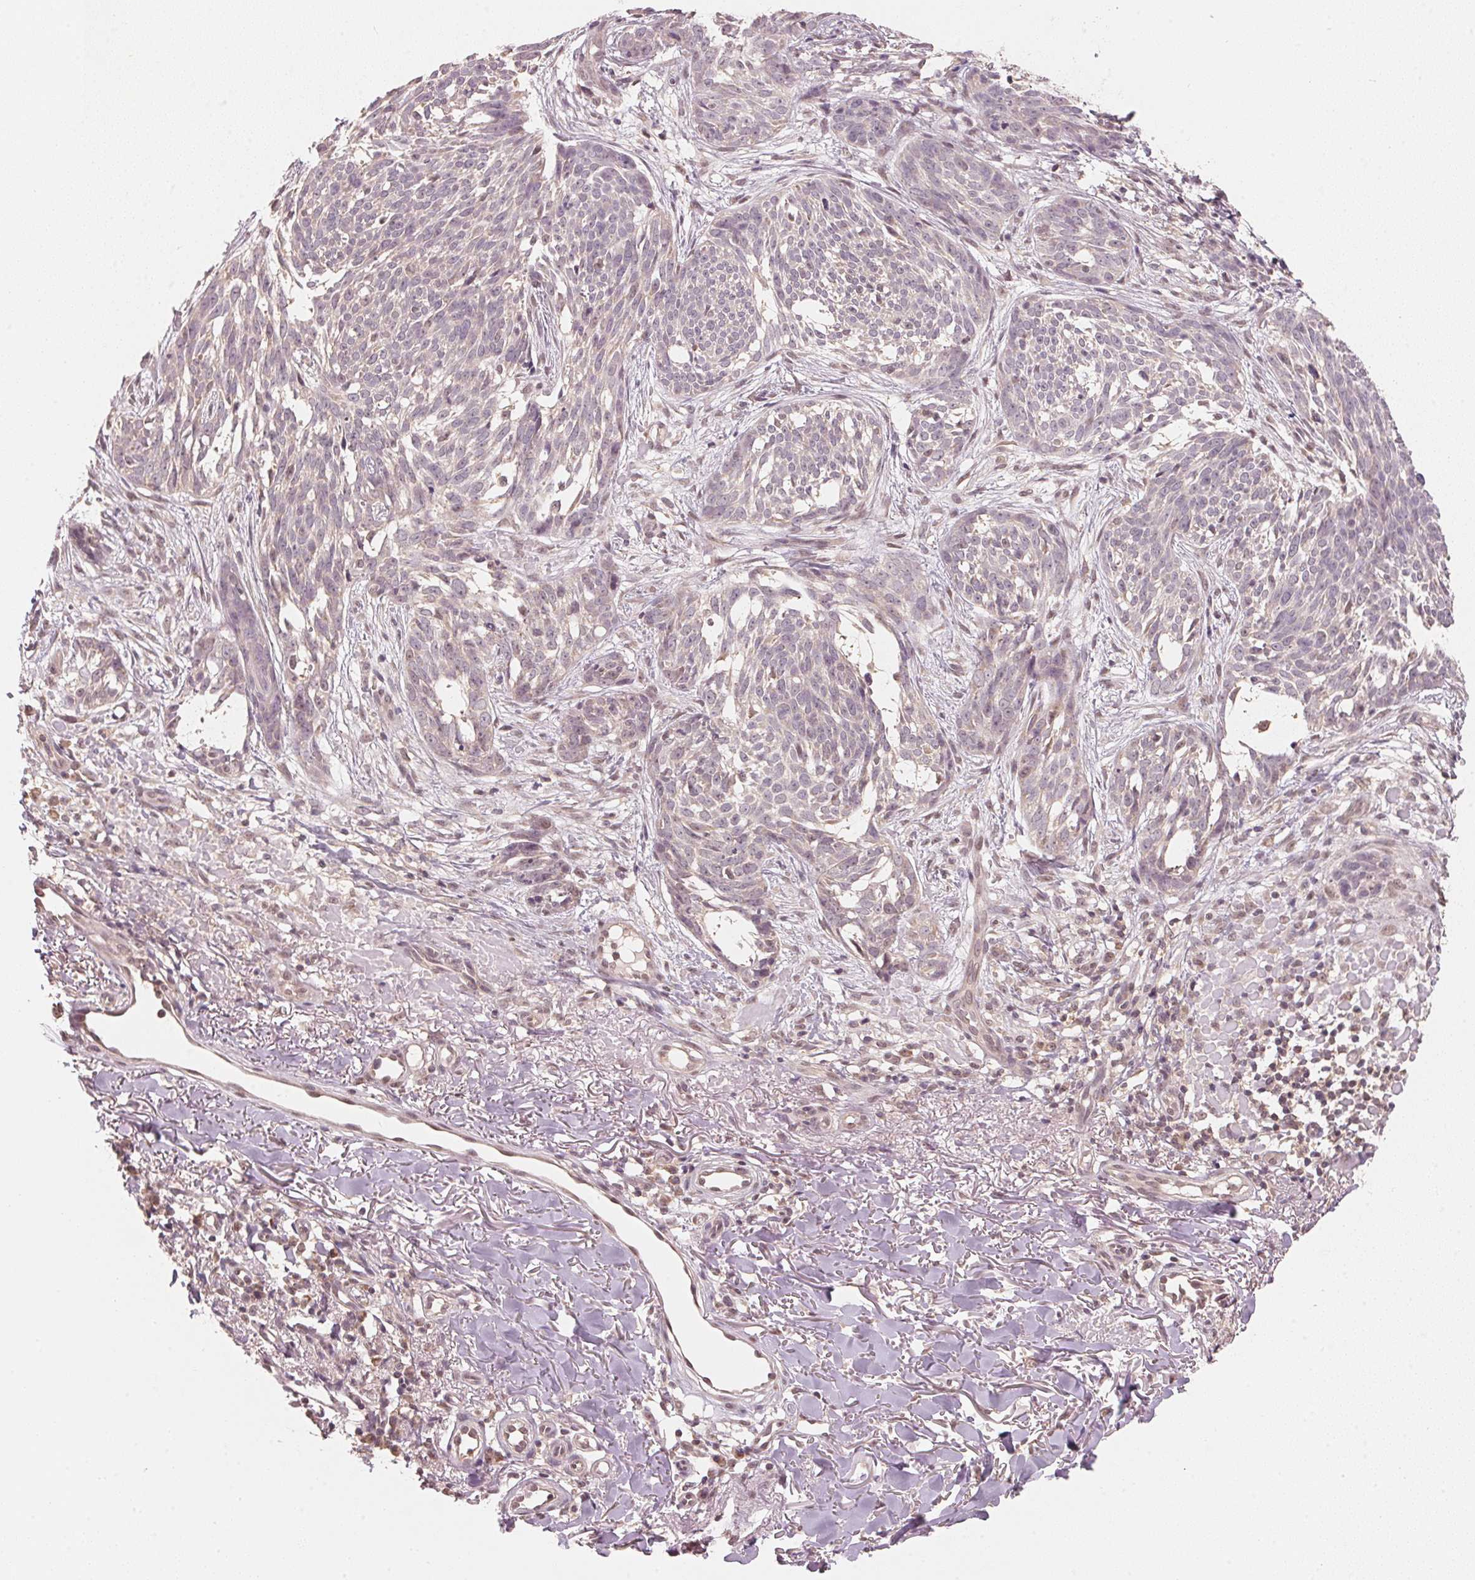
{"staining": {"intensity": "negative", "quantity": "none", "location": "none"}, "tissue": "skin cancer", "cell_type": "Tumor cells", "image_type": "cancer", "snomed": [{"axis": "morphology", "description": "Basal cell carcinoma"}, {"axis": "topography", "description": "Skin"}], "caption": "A micrograph of human skin basal cell carcinoma is negative for staining in tumor cells.", "gene": "C2orf73", "patient": {"sex": "male", "age": 88}}